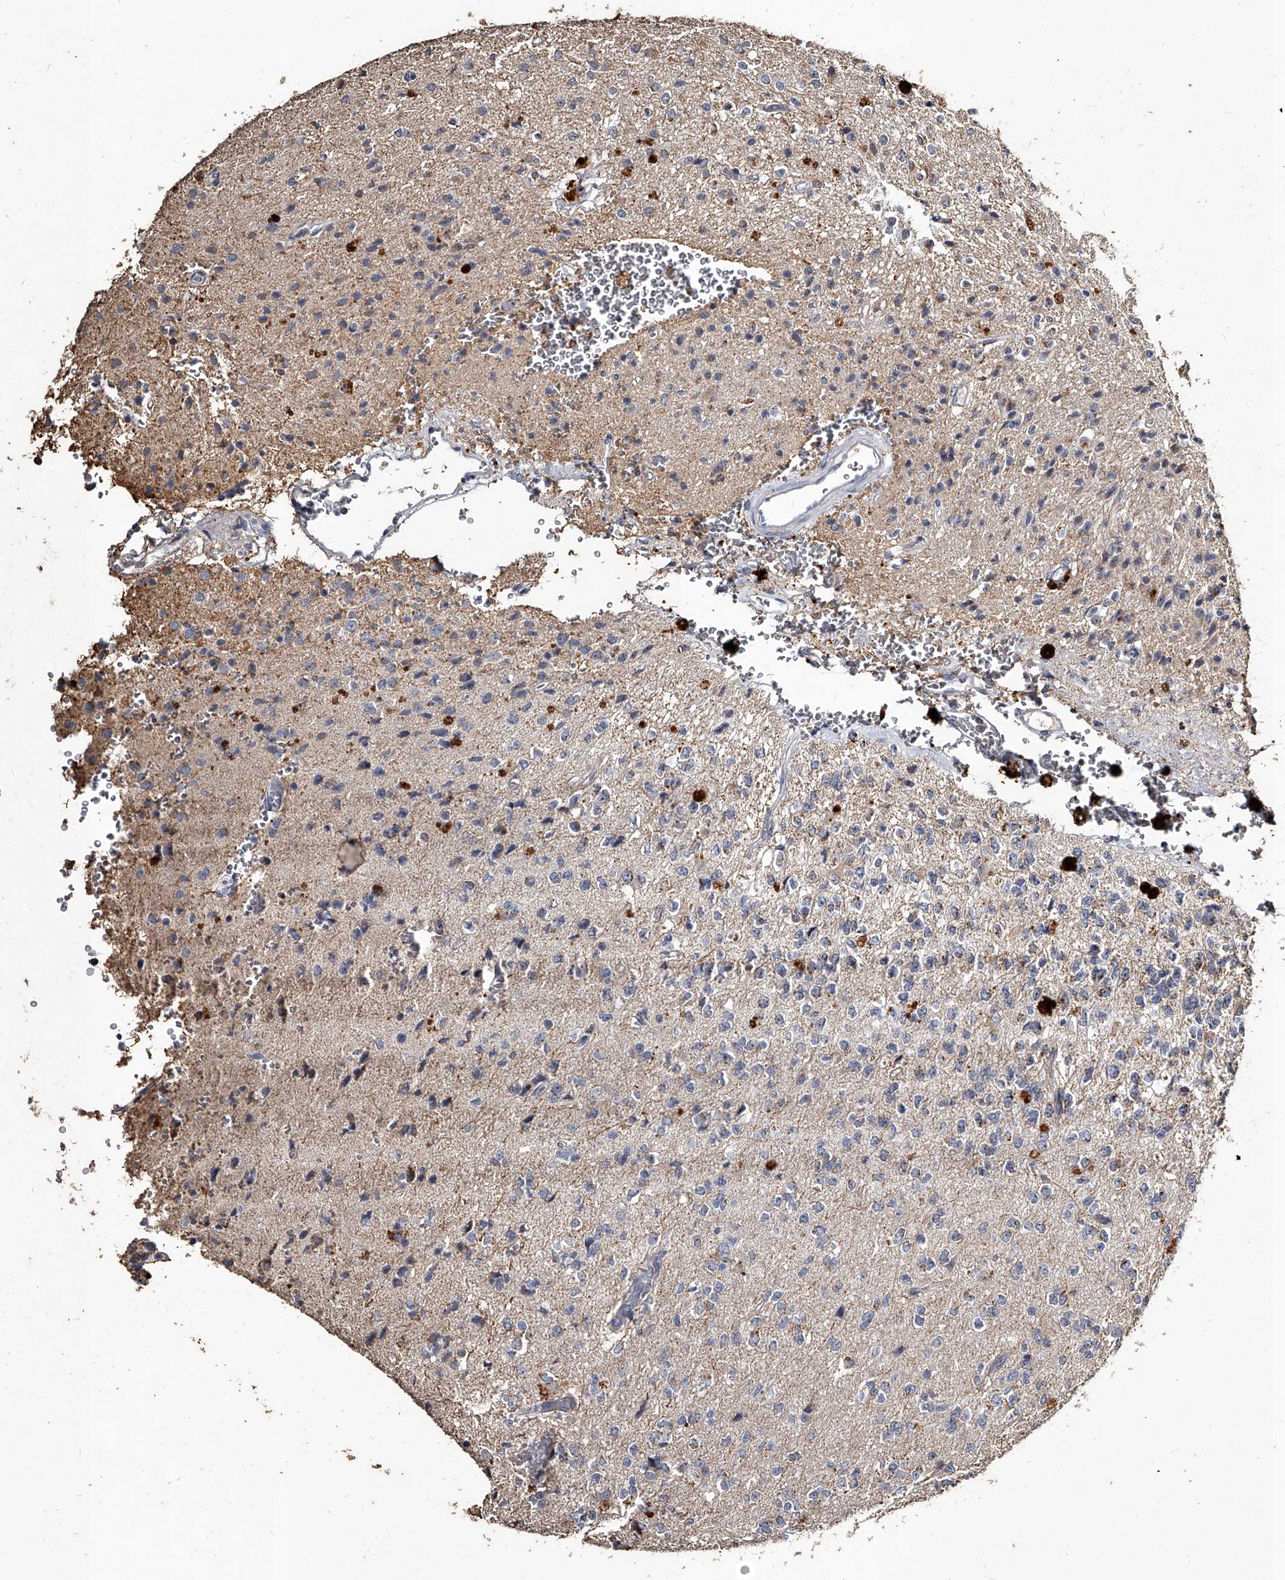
{"staining": {"intensity": "weak", "quantity": "<25%", "location": "cytoplasmic/membranous"}, "tissue": "glioma", "cell_type": "Tumor cells", "image_type": "cancer", "snomed": [{"axis": "morphology", "description": "Glioma, malignant, High grade"}, {"axis": "topography", "description": "pancreas cauda"}], "caption": "Human glioma stained for a protein using immunohistochemistry shows no staining in tumor cells.", "gene": "GPR183", "patient": {"sex": "male", "age": 60}}